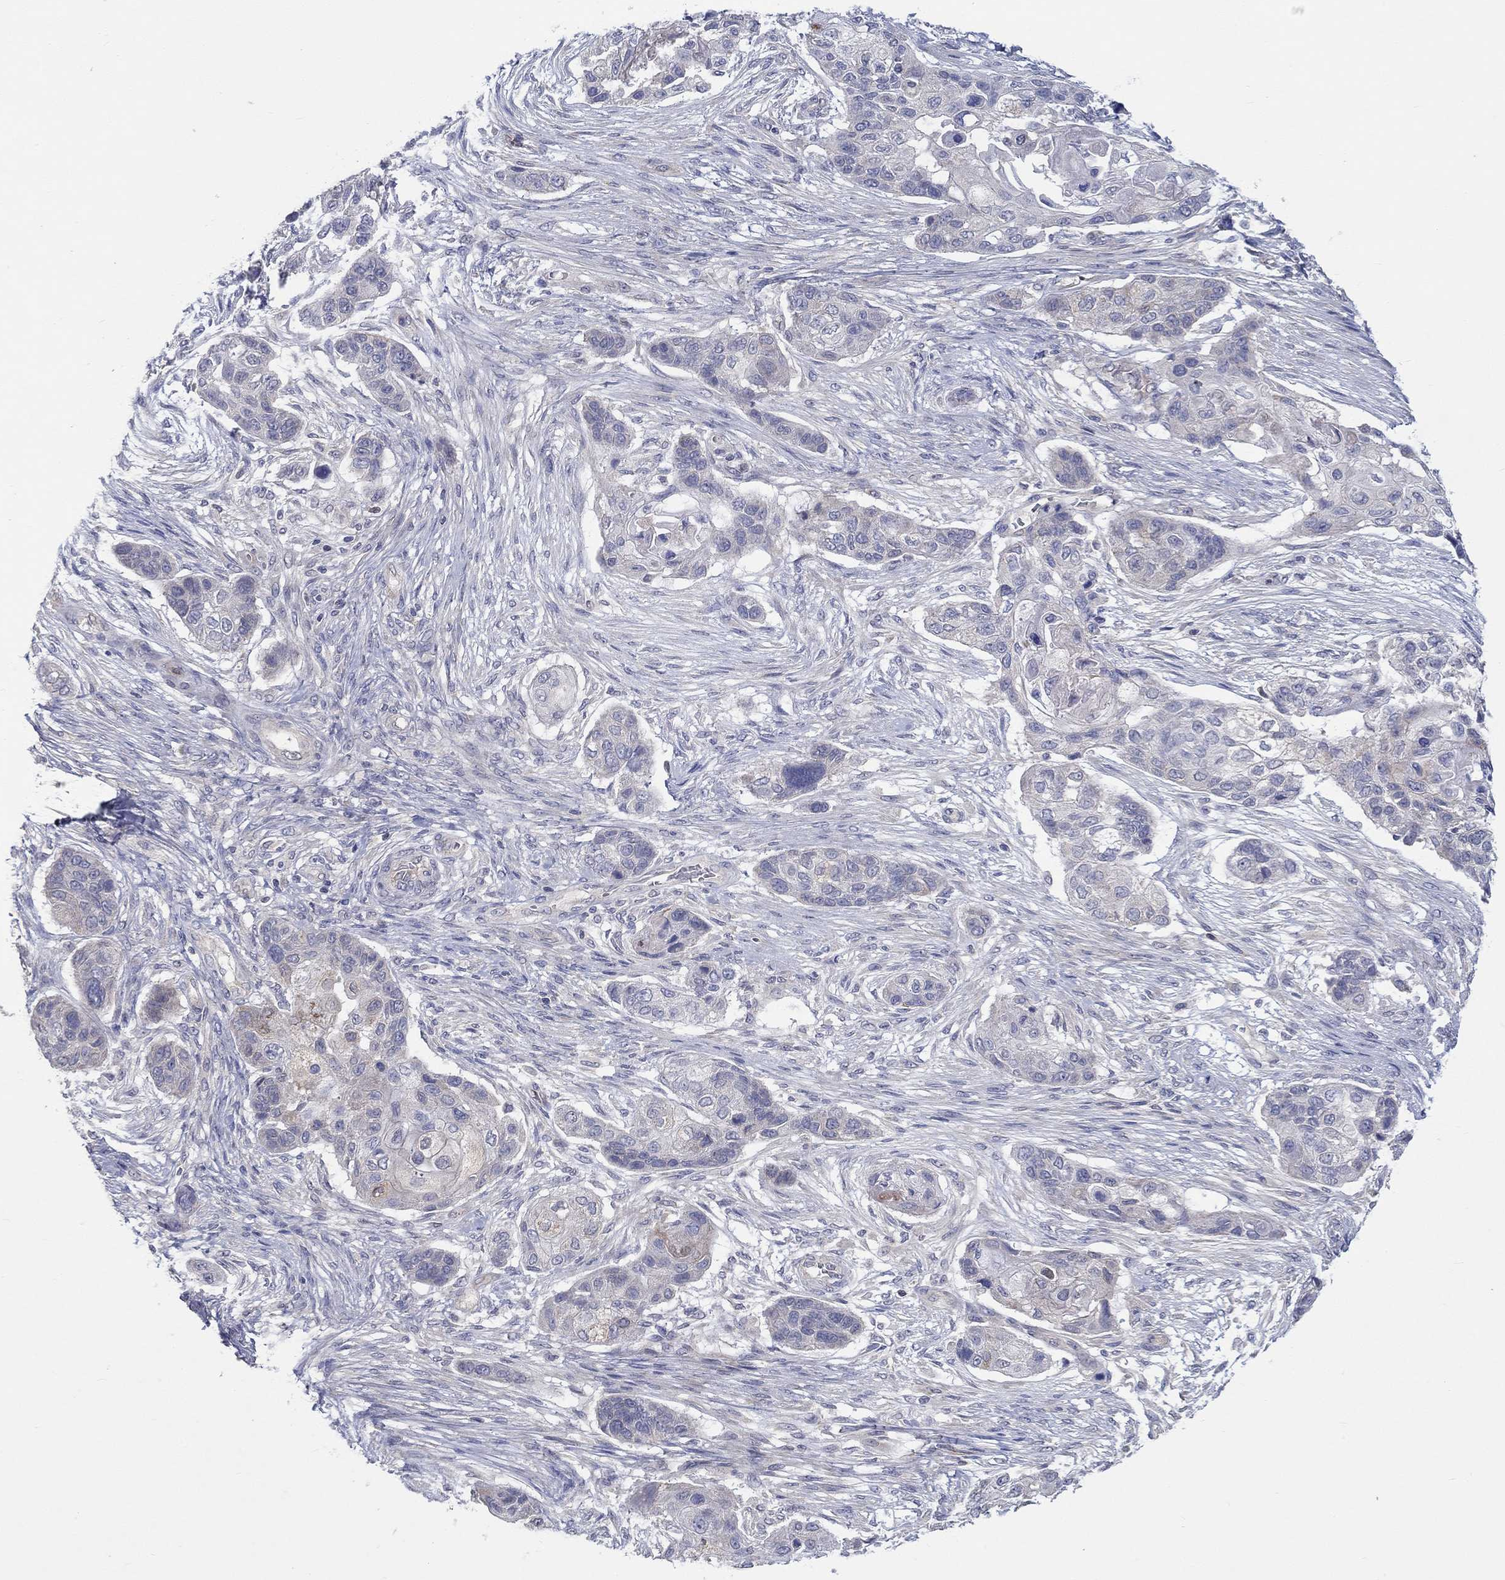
{"staining": {"intensity": "negative", "quantity": "none", "location": "none"}, "tissue": "lung cancer", "cell_type": "Tumor cells", "image_type": "cancer", "snomed": [{"axis": "morphology", "description": "Squamous cell carcinoma, NOS"}, {"axis": "topography", "description": "Lung"}], "caption": "Immunohistochemistry (IHC) histopathology image of human squamous cell carcinoma (lung) stained for a protein (brown), which shows no positivity in tumor cells.", "gene": "ERMP1", "patient": {"sex": "male", "age": 69}}